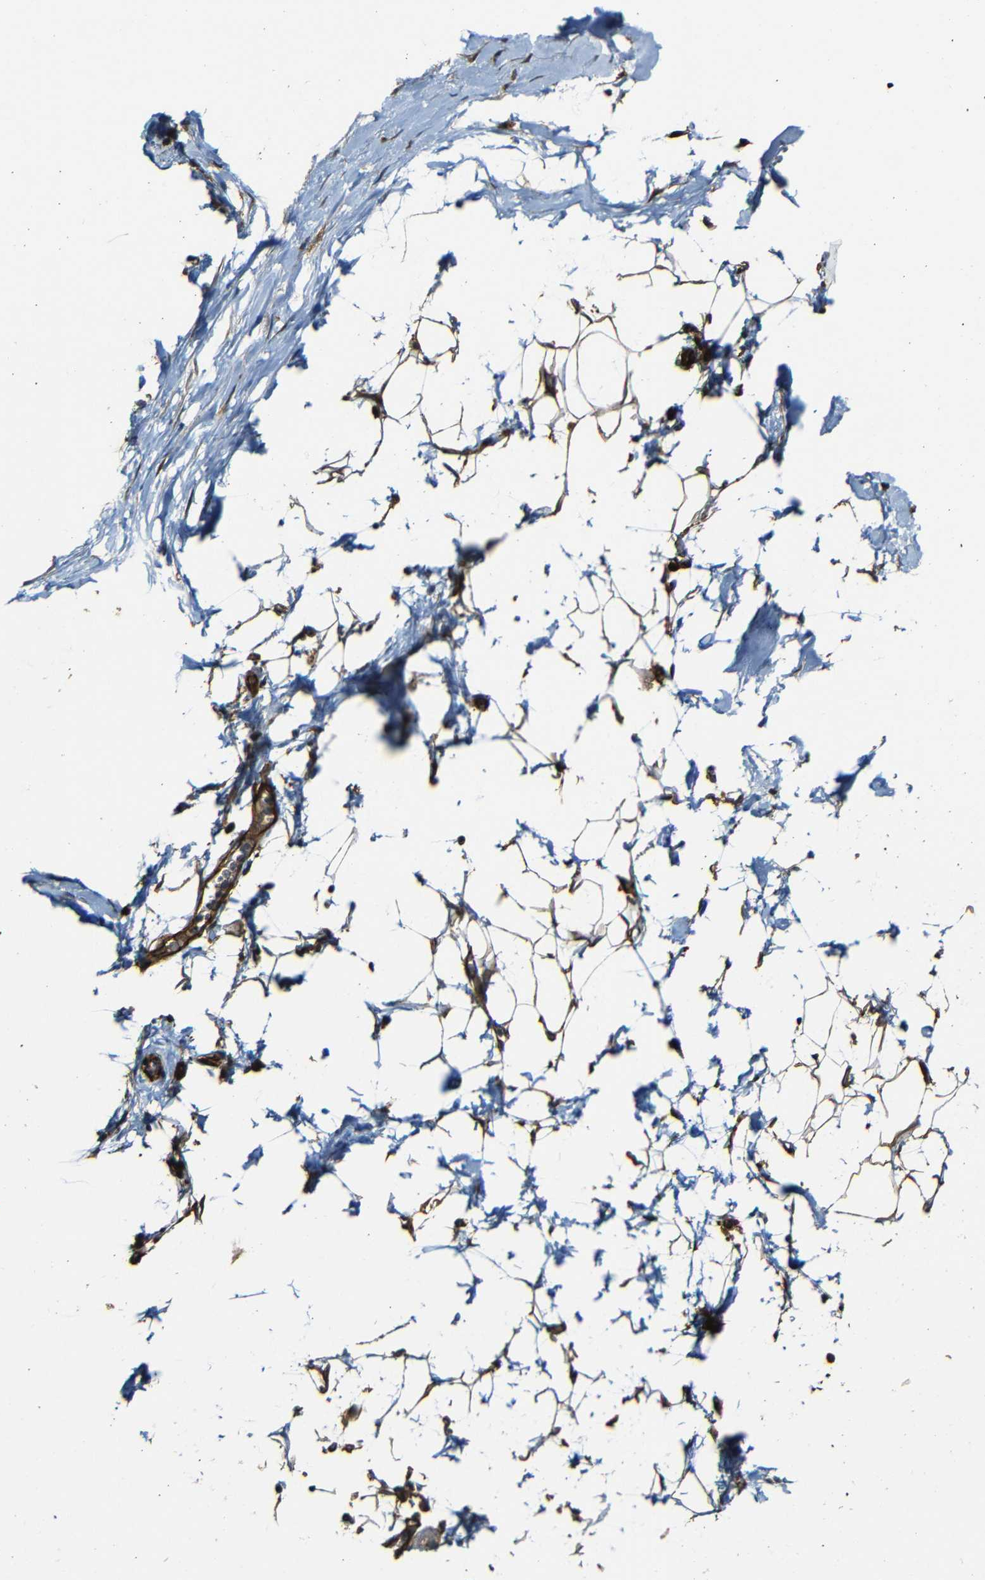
{"staining": {"intensity": "moderate", "quantity": ">75%", "location": "cytoplasmic/membranous"}, "tissue": "adipose tissue", "cell_type": "Adipocytes", "image_type": "normal", "snomed": [{"axis": "morphology", "description": "Normal tissue, NOS"}, {"axis": "topography", "description": "Soft tissue"}], "caption": "DAB immunohistochemical staining of unremarkable adipose tissue demonstrates moderate cytoplasmic/membranous protein positivity in about >75% of adipocytes. (DAB IHC, brown staining for protein, blue staining for nuclei).", "gene": "RELL1", "patient": {"sex": "male", "age": 72}}